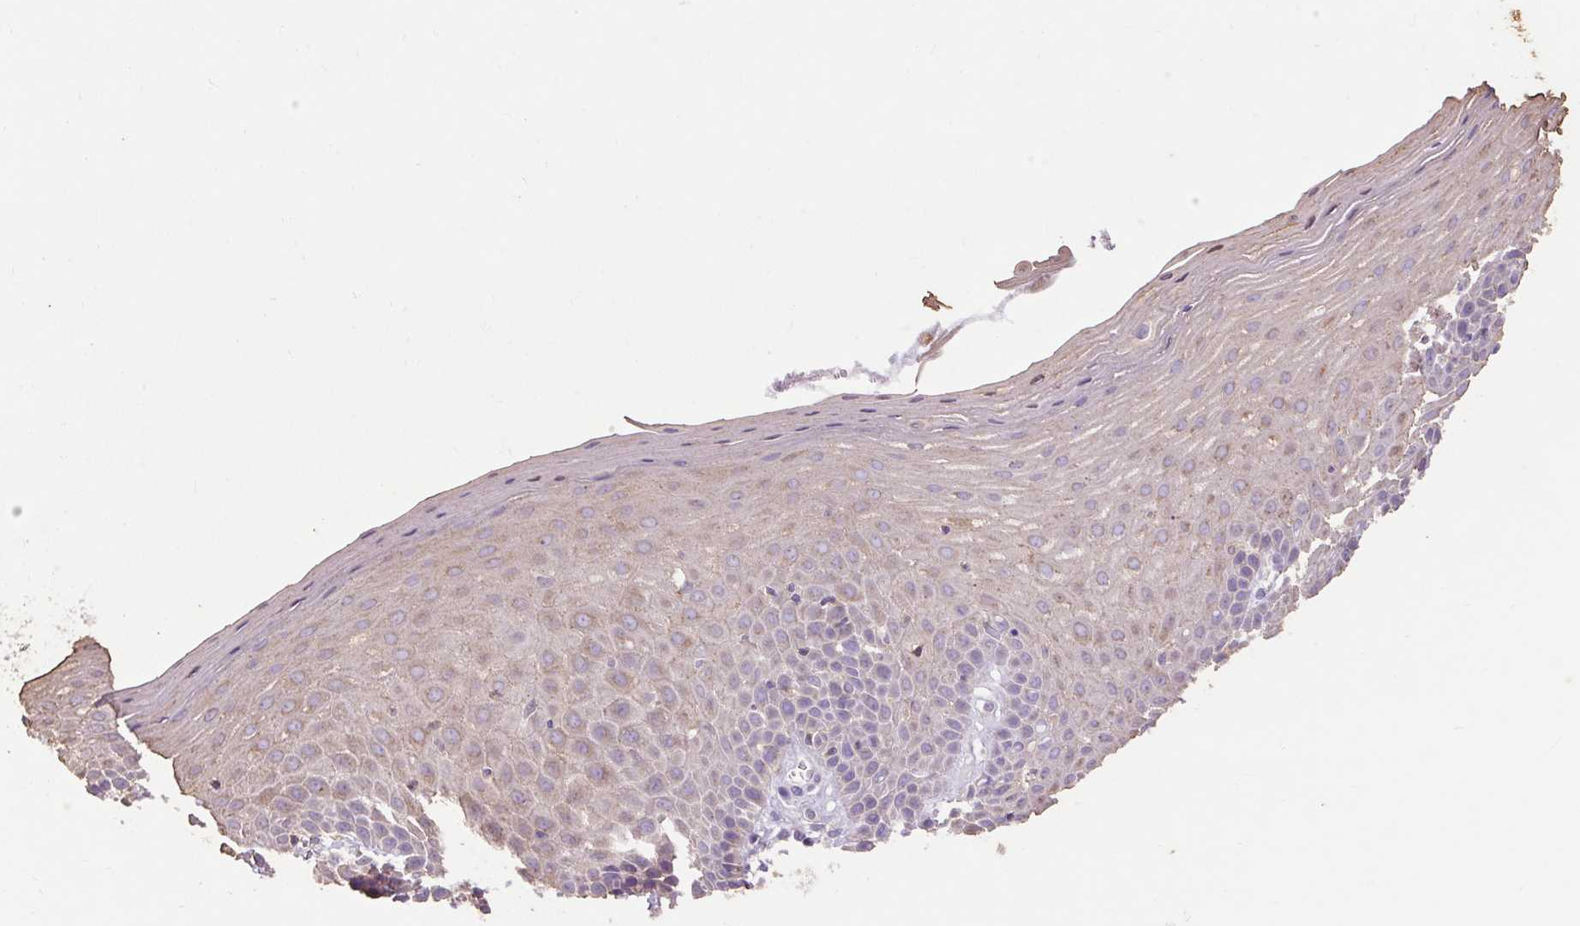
{"staining": {"intensity": "moderate", "quantity": "<25%", "location": "cytoplasmic/membranous"}, "tissue": "cervix", "cell_type": "Glandular cells", "image_type": "normal", "snomed": [{"axis": "morphology", "description": "Normal tissue, NOS"}, {"axis": "topography", "description": "Cervix"}], "caption": "Protein expression by IHC shows moderate cytoplasmic/membranous expression in approximately <25% of glandular cells in unremarkable cervix. Using DAB (brown) and hematoxylin (blue) stains, captured at high magnification using brightfield microscopy.", "gene": "ABR", "patient": {"sex": "female", "age": 36}}